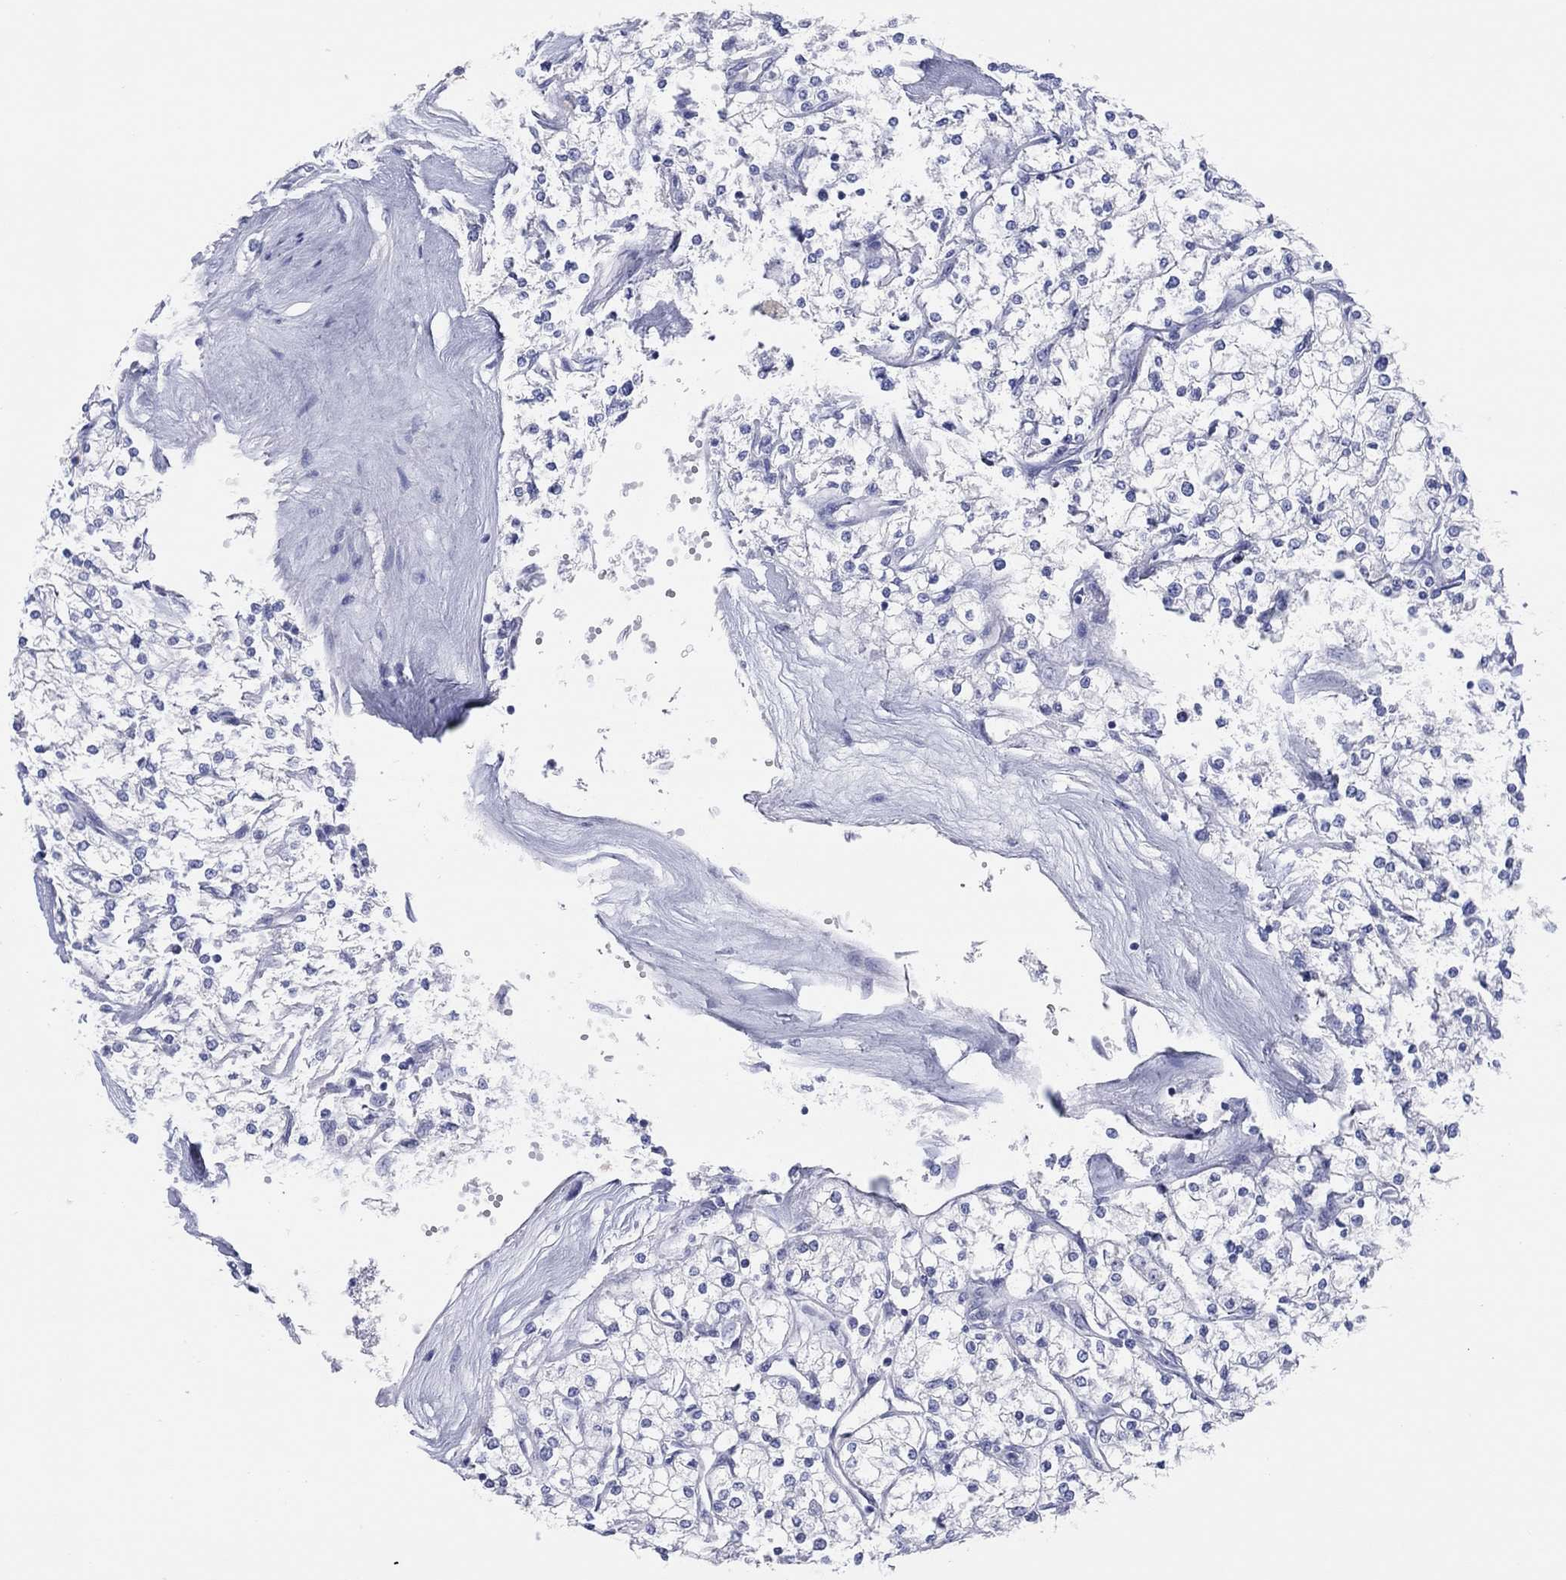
{"staining": {"intensity": "negative", "quantity": "none", "location": "none"}, "tissue": "renal cancer", "cell_type": "Tumor cells", "image_type": "cancer", "snomed": [{"axis": "morphology", "description": "Adenocarcinoma, NOS"}, {"axis": "topography", "description": "Kidney"}], "caption": "Immunohistochemistry (IHC) histopathology image of human renal cancer (adenocarcinoma) stained for a protein (brown), which reveals no expression in tumor cells.", "gene": "CPNE6", "patient": {"sex": "male", "age": 80}}